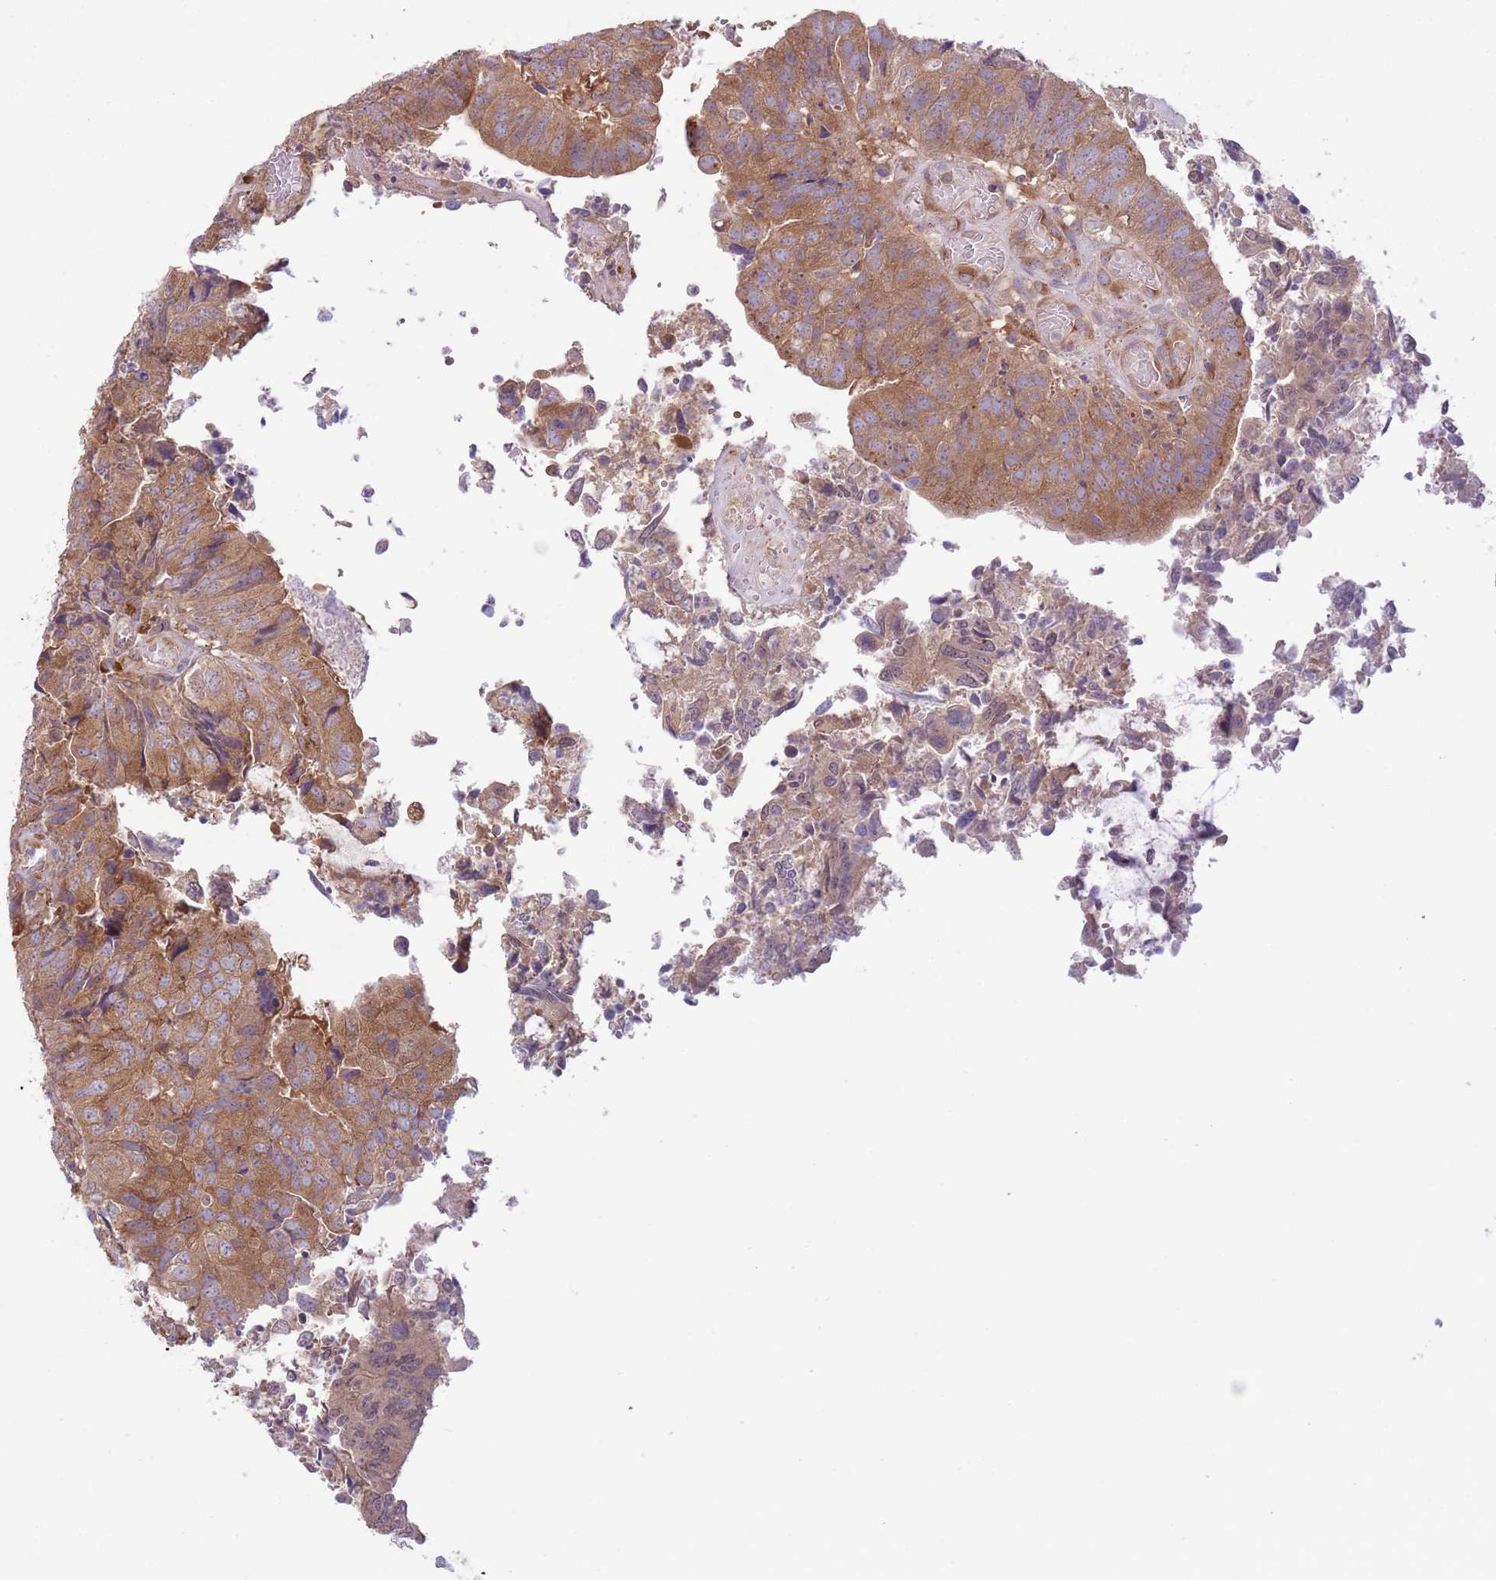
{"staining": {"intensity": "moderate", "quantity": ">75%", "location": "cytoplasmic/membranous"}, "tissue": "colorectal cancer", "cell_type": "Tumor cells", "image_type": "cancer", "snomed": [{"axis": "morphology", "description": "Adenocarcinoma, NOS"}, {"axis": "topography", "description": "Colon"}], "caption": "The image reveals staining of colorectal cancer (adenocarcinoma), revealing moderate cytoplasmic/membranous protein positivity (brown color) within tumor cells.", "gene": "COPE", "patient": {"sex": "female", "age": 67}}